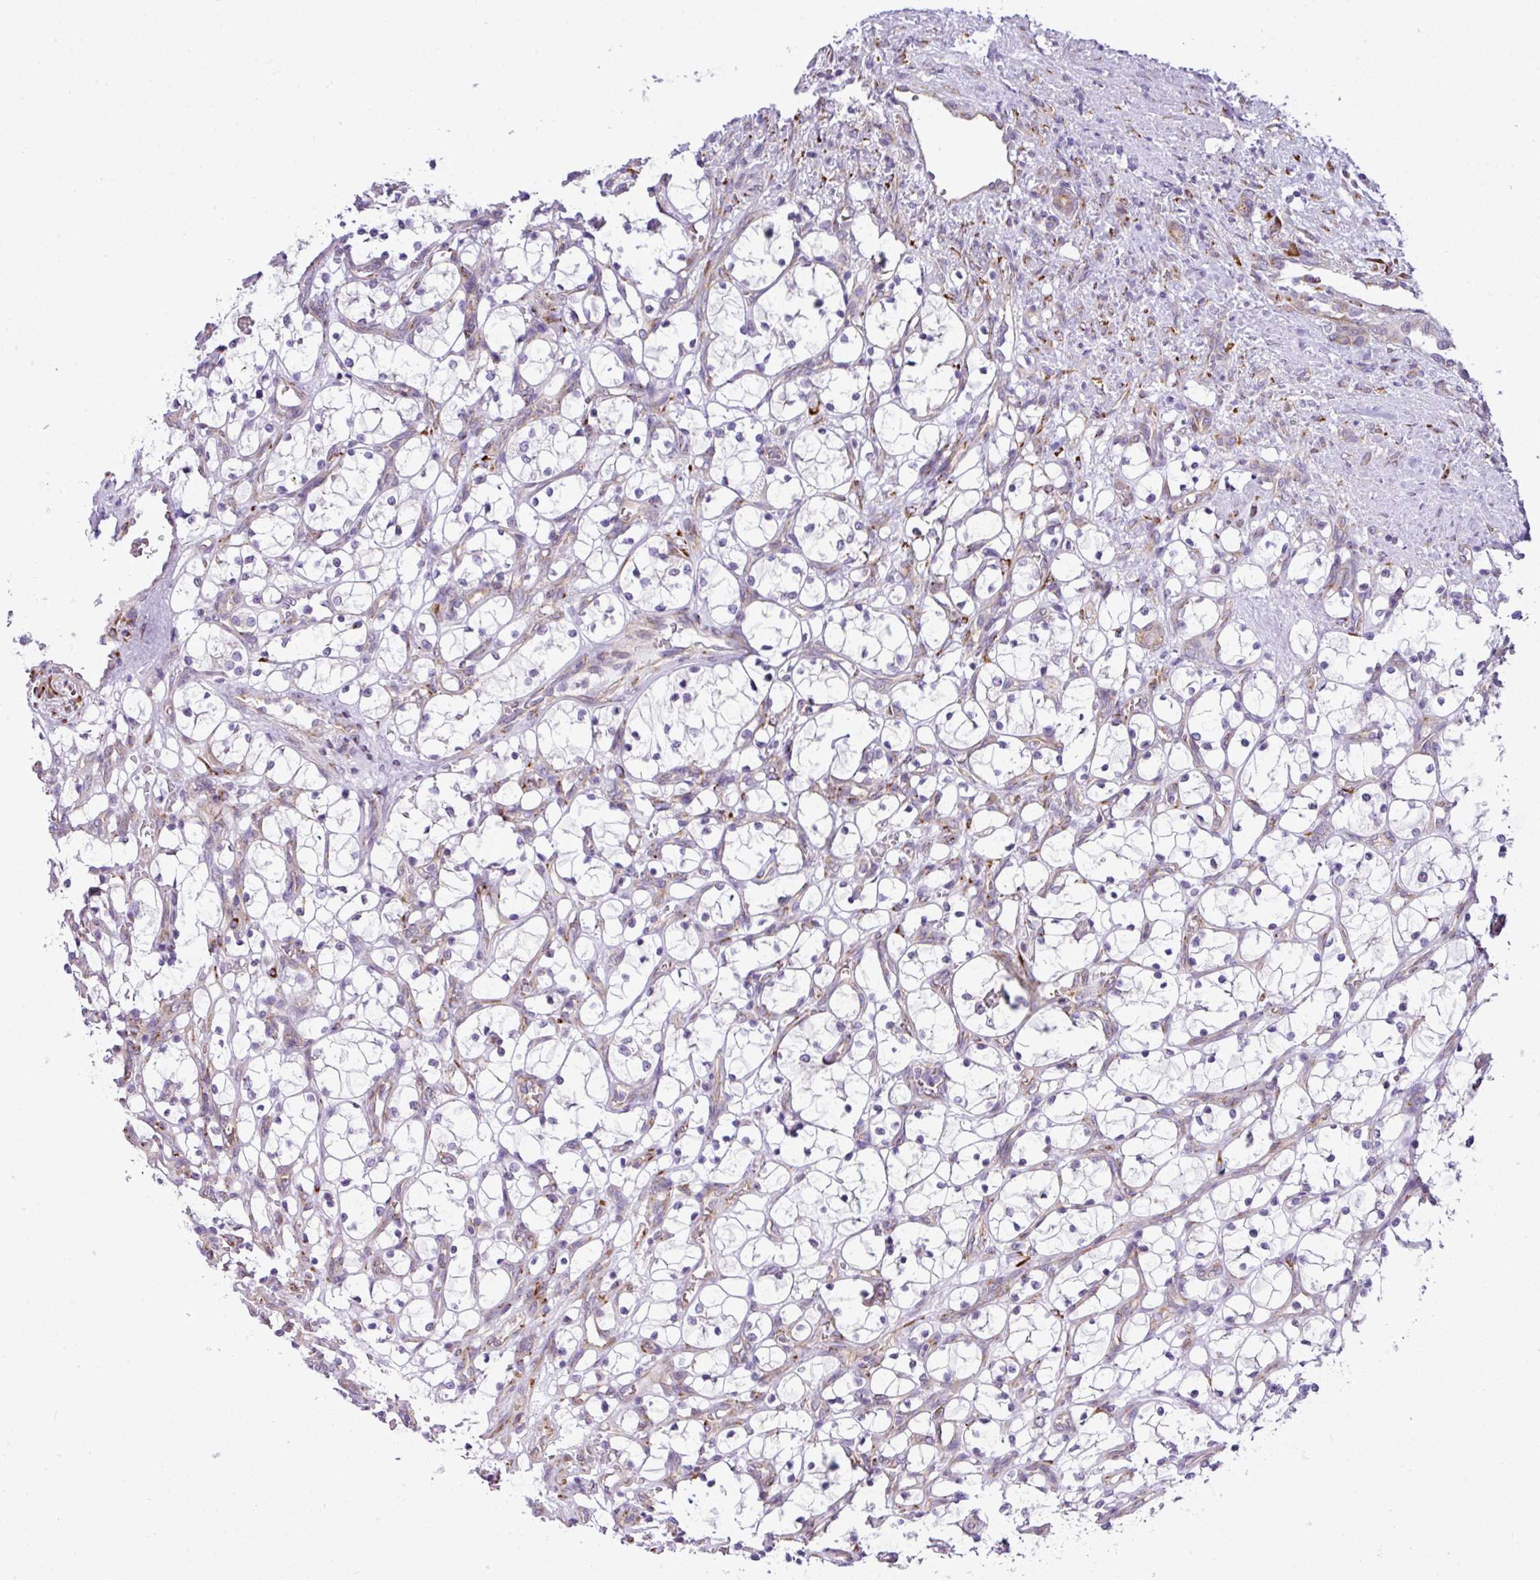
{"staining": {"intensity": "negative", "quantity": "none", "location": "none"}, "tissue": "renal cancer", "cell_type": "Tumor cells", "image_type": "cancer", "snomed": [{"axis": "morphology", "description": "Adenocarcinoma, NOS"}, {"axis": "topography", "description": "Kidney"}], "caption": "IHC of human renal cancer (adenocarcinoma) reveals no positivity in tumor cells. The staining is performed using DAB brown chromogen with nuclei counter-stained in using hematoxylin.", "gene": "CFAP97", "patient": {"sex": "female", "age": 69}}